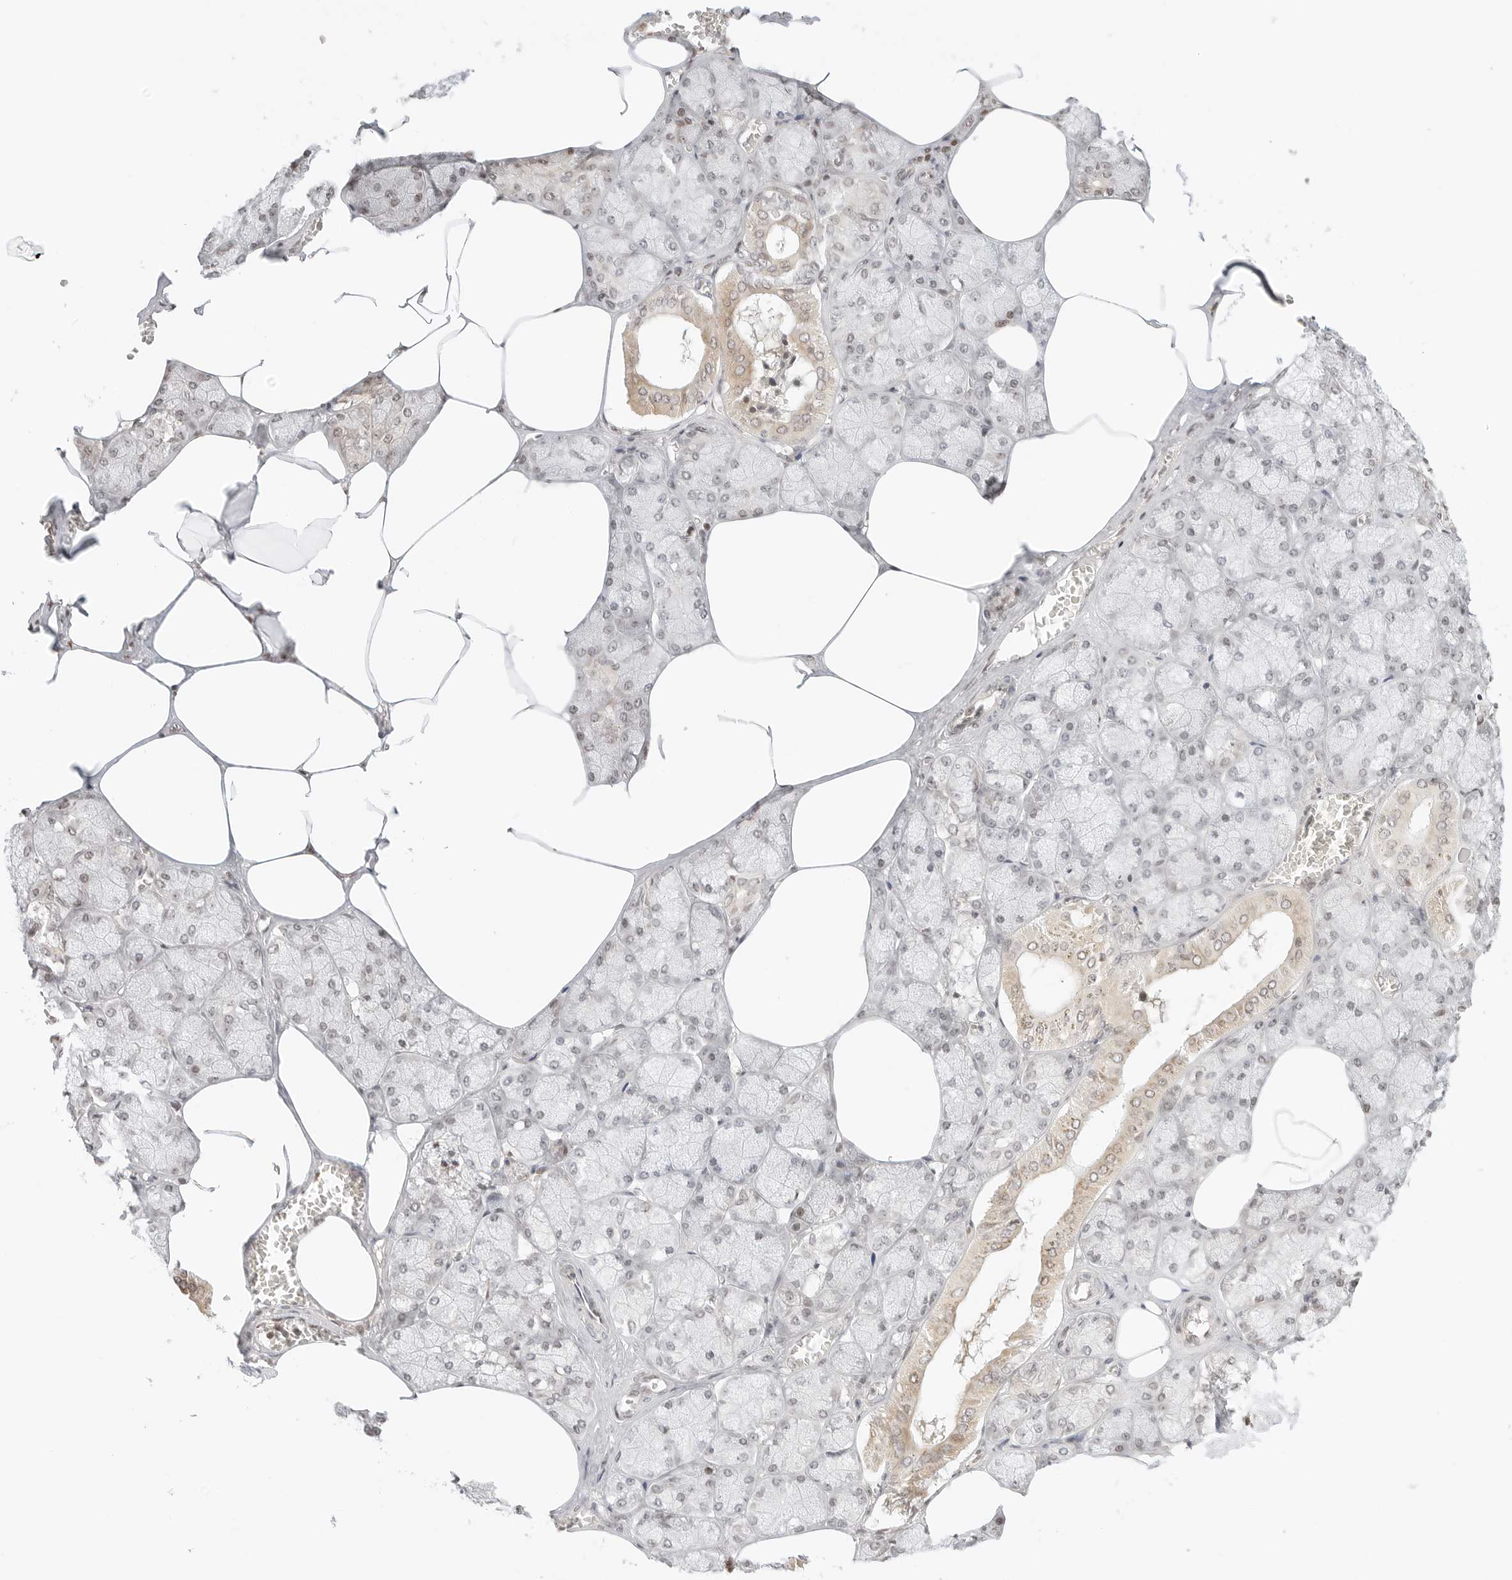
{"staining": {"intensity": "moderate", "quantity": "25%-75%", "location": "cytoplasmic/membranous,nuclear"}, "tissue": "salivary gland", "cell_type": "Glandular cells", "image_type": "normal", "snomed": [{"axis": "morphology", "description": "Normal tissue, NOS"}, {"axis": "topography", "description": "Salivary gland"}], "caption": "Benign salivary gland was stained to show a protein in brown. There is medium levels of moderate cytoplasmic/membranous,nuclear positivity in about 25%-75% of glandular cells. The staining was performed using DAB (3,3'-diaminobenzidine) to visualize the protein expression in brown, while the nuclei were stained in blue with hematoxylin (Magnification: 20x).", "gene": "RPS6KL1", "patient": {"sex": "male", "age": 62}}